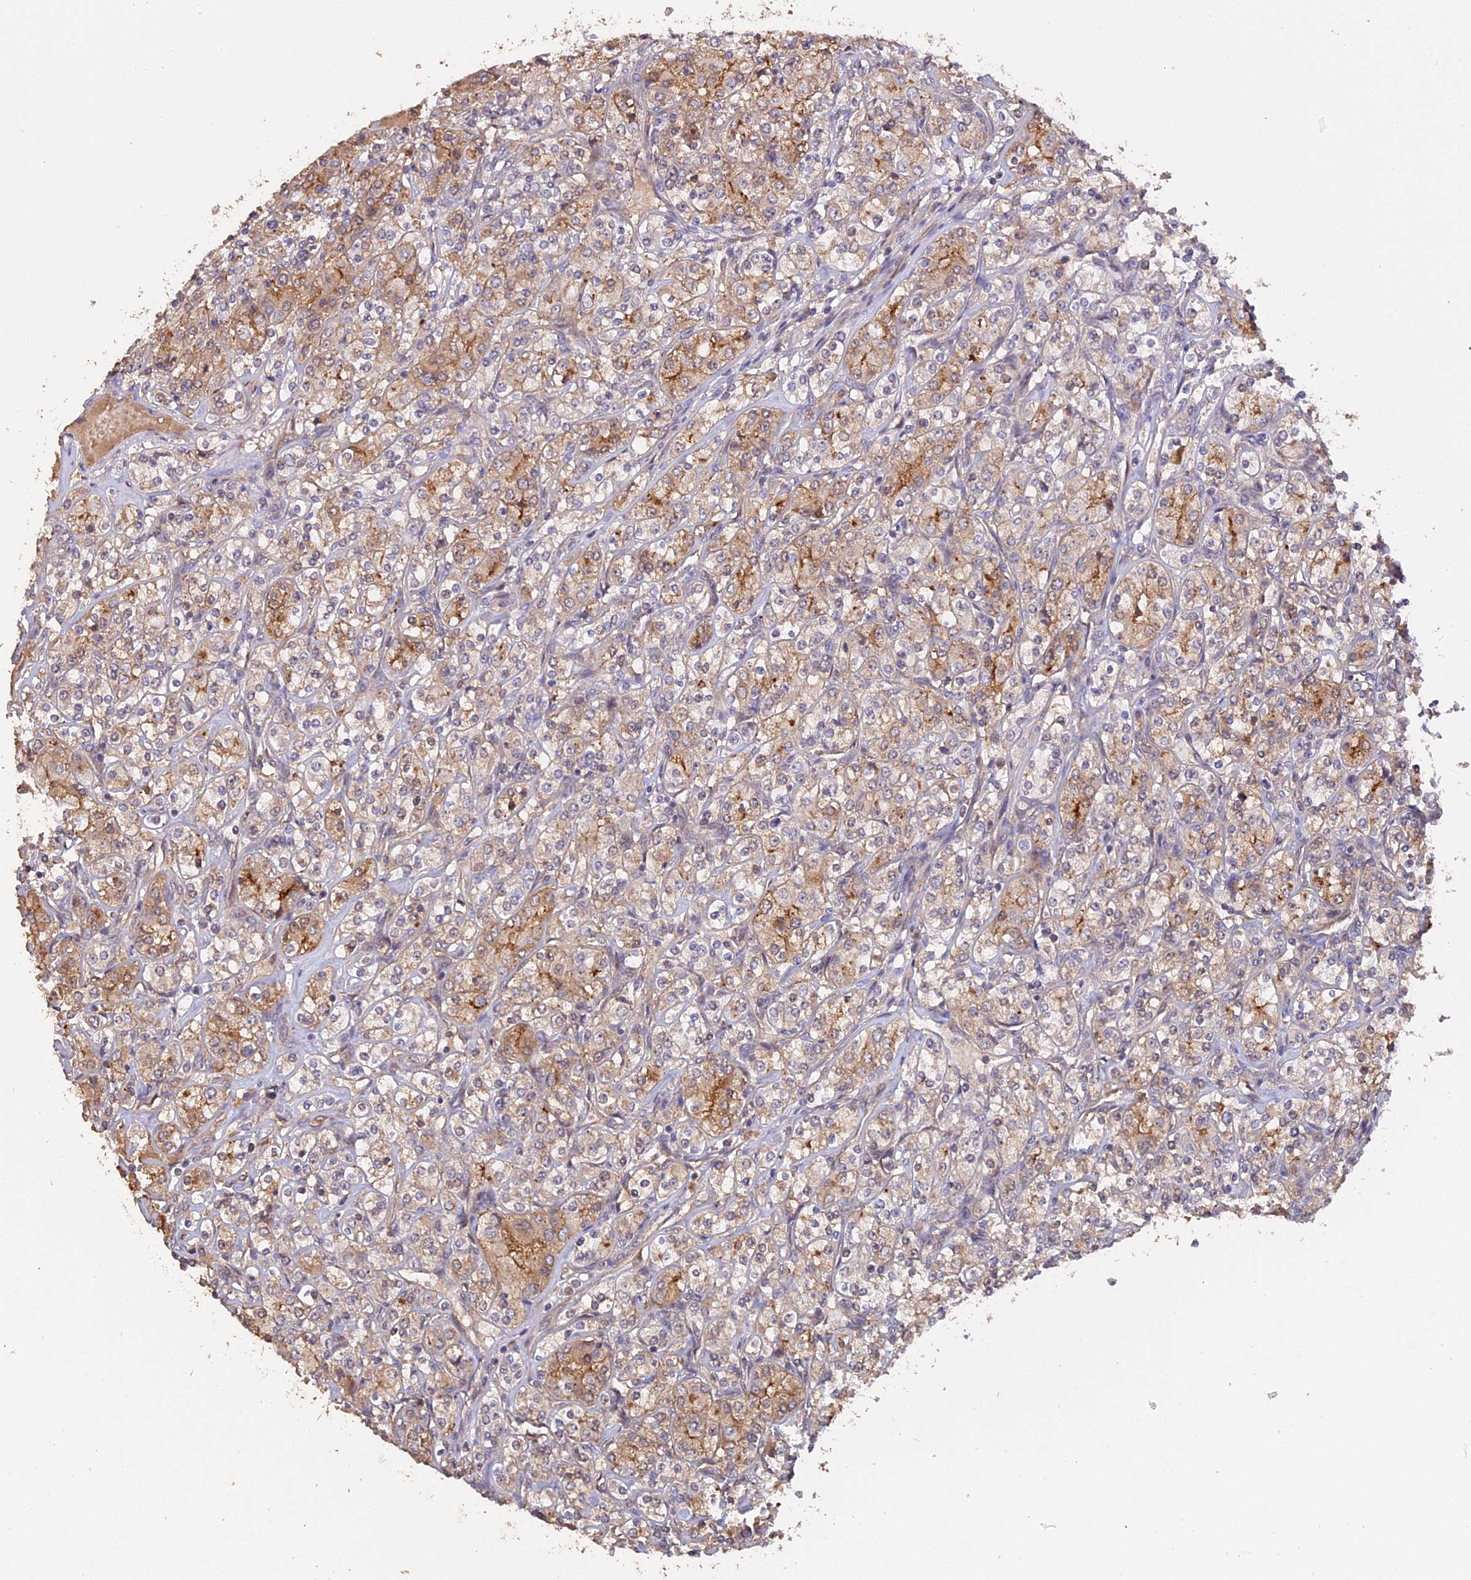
{"staining": {"intensity": "moderate", "quantity": "<25%", "location": "cytoplasmic/membranous"}, "tissue": "renal cancer", "cell_type": "Tumor cells", "image_type": "cancer", "snomed": [{"axis": "morphology", "description": "Adenocarcinoma, NOS"}, {"axis": "topography", "description": "Kidney"}], "caption": "Protein staining of renal adenocarcinoma tissue reveals moderate cytoplasmic/membranous positivity in about <25% of tumor cells. The staining is performed using DAB (3,3'-diaminobenzidine) brown chromogen to label protein expression. The nuclei are counter-stained blue using hematoxylin.", "gene": "RASAL1", "patient": {"sex": "male", "age": 77}}